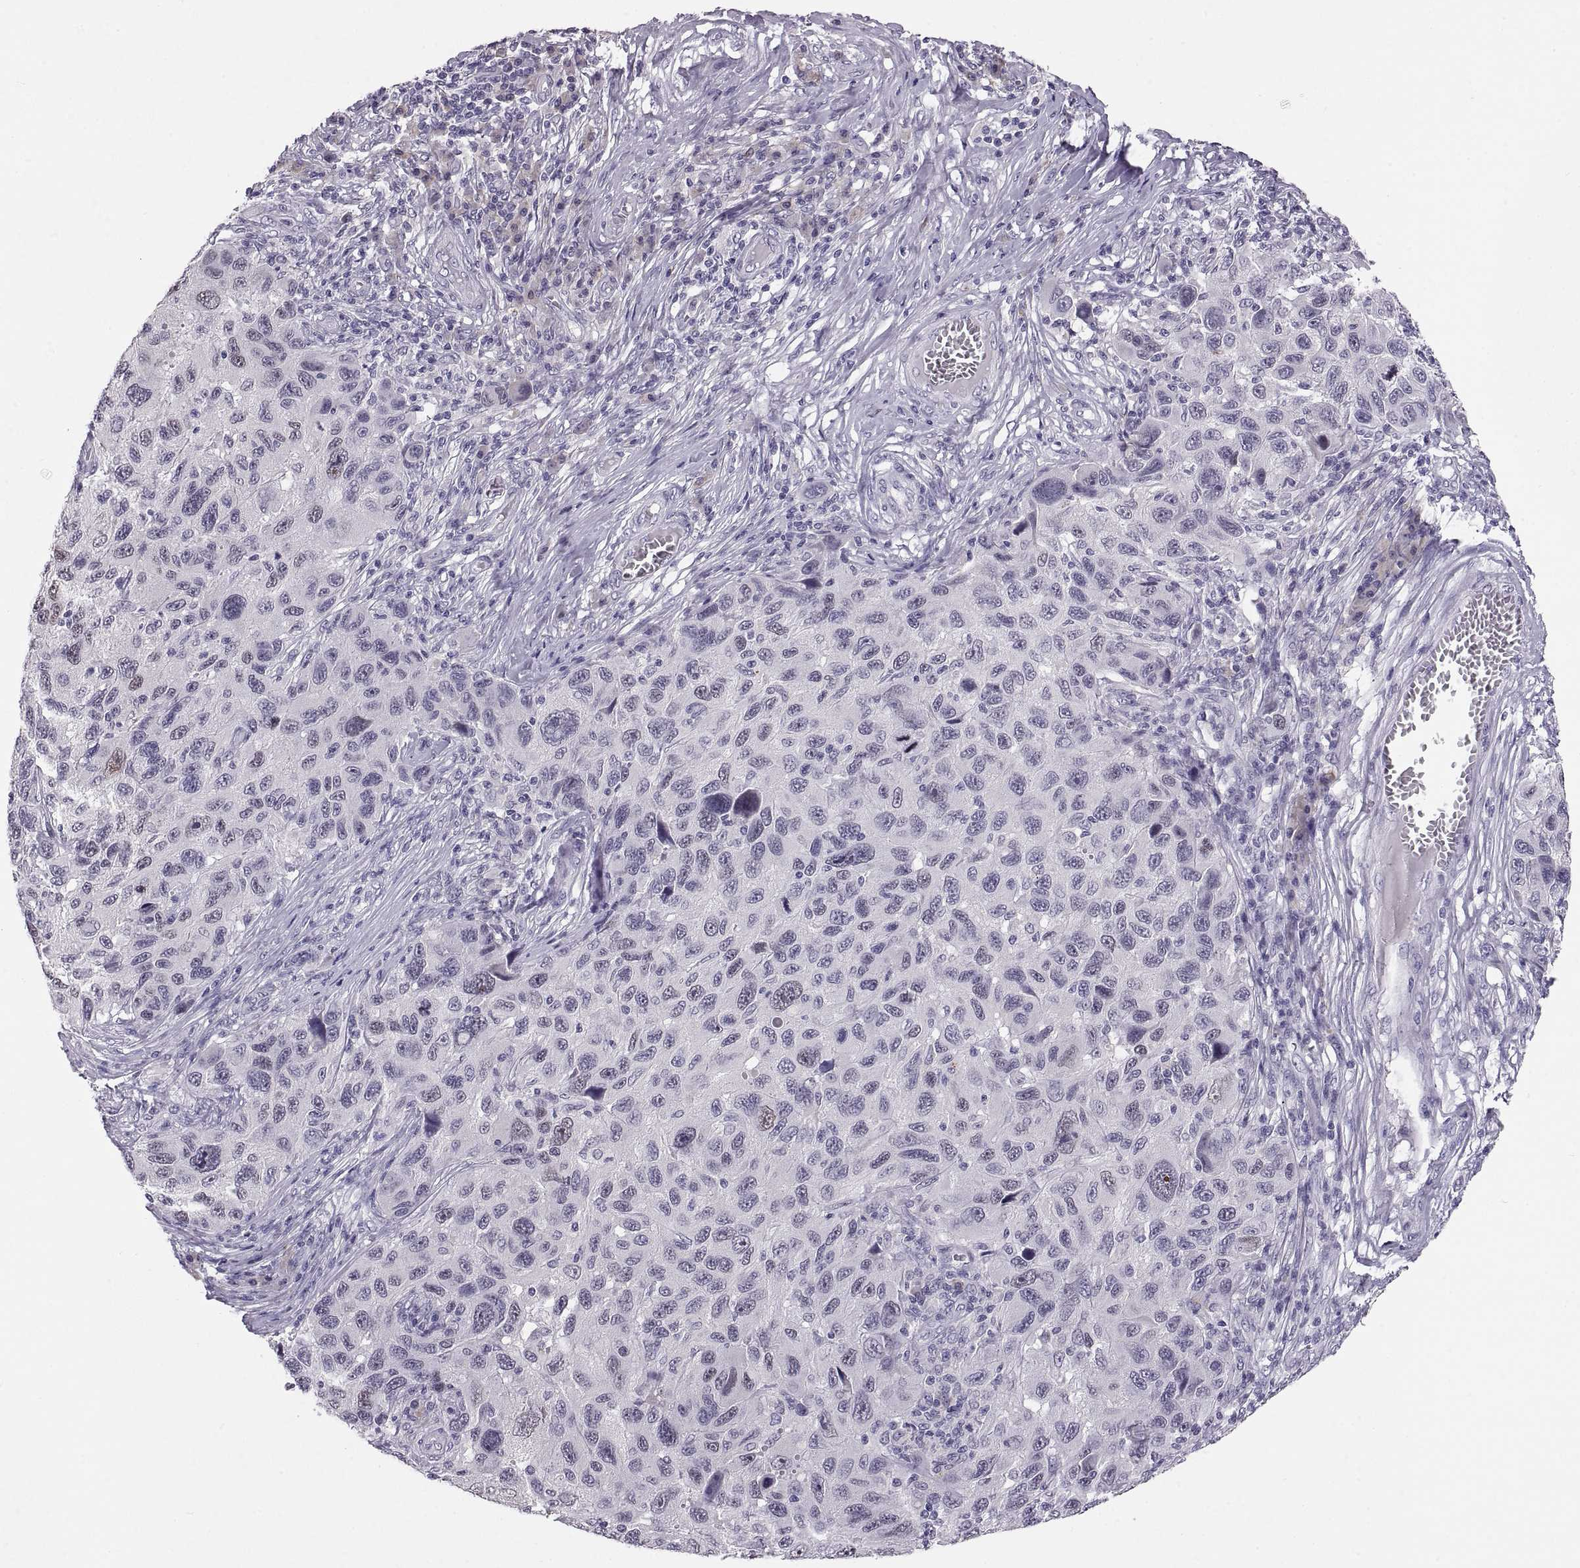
{"staining": {"intensity": "negative", "quantity": "none", "location": "none"}, "tissue": "melanoma", "cell_type": "Tumor cells", "image_type": "cancer", "snomed": [{"axis": "morphology", "description": "Malignant melanoma, NOS"}, {"axis": "topography", "description": "Skin"}], "caption": "The micrograph displays no staining of tumor cells in melanoma. (DAB immunohistochemistry (IHC) with hematoxylin counter stain).", "gene": "MAGEB18", "patient": {"sex": "male", "age": 53}}